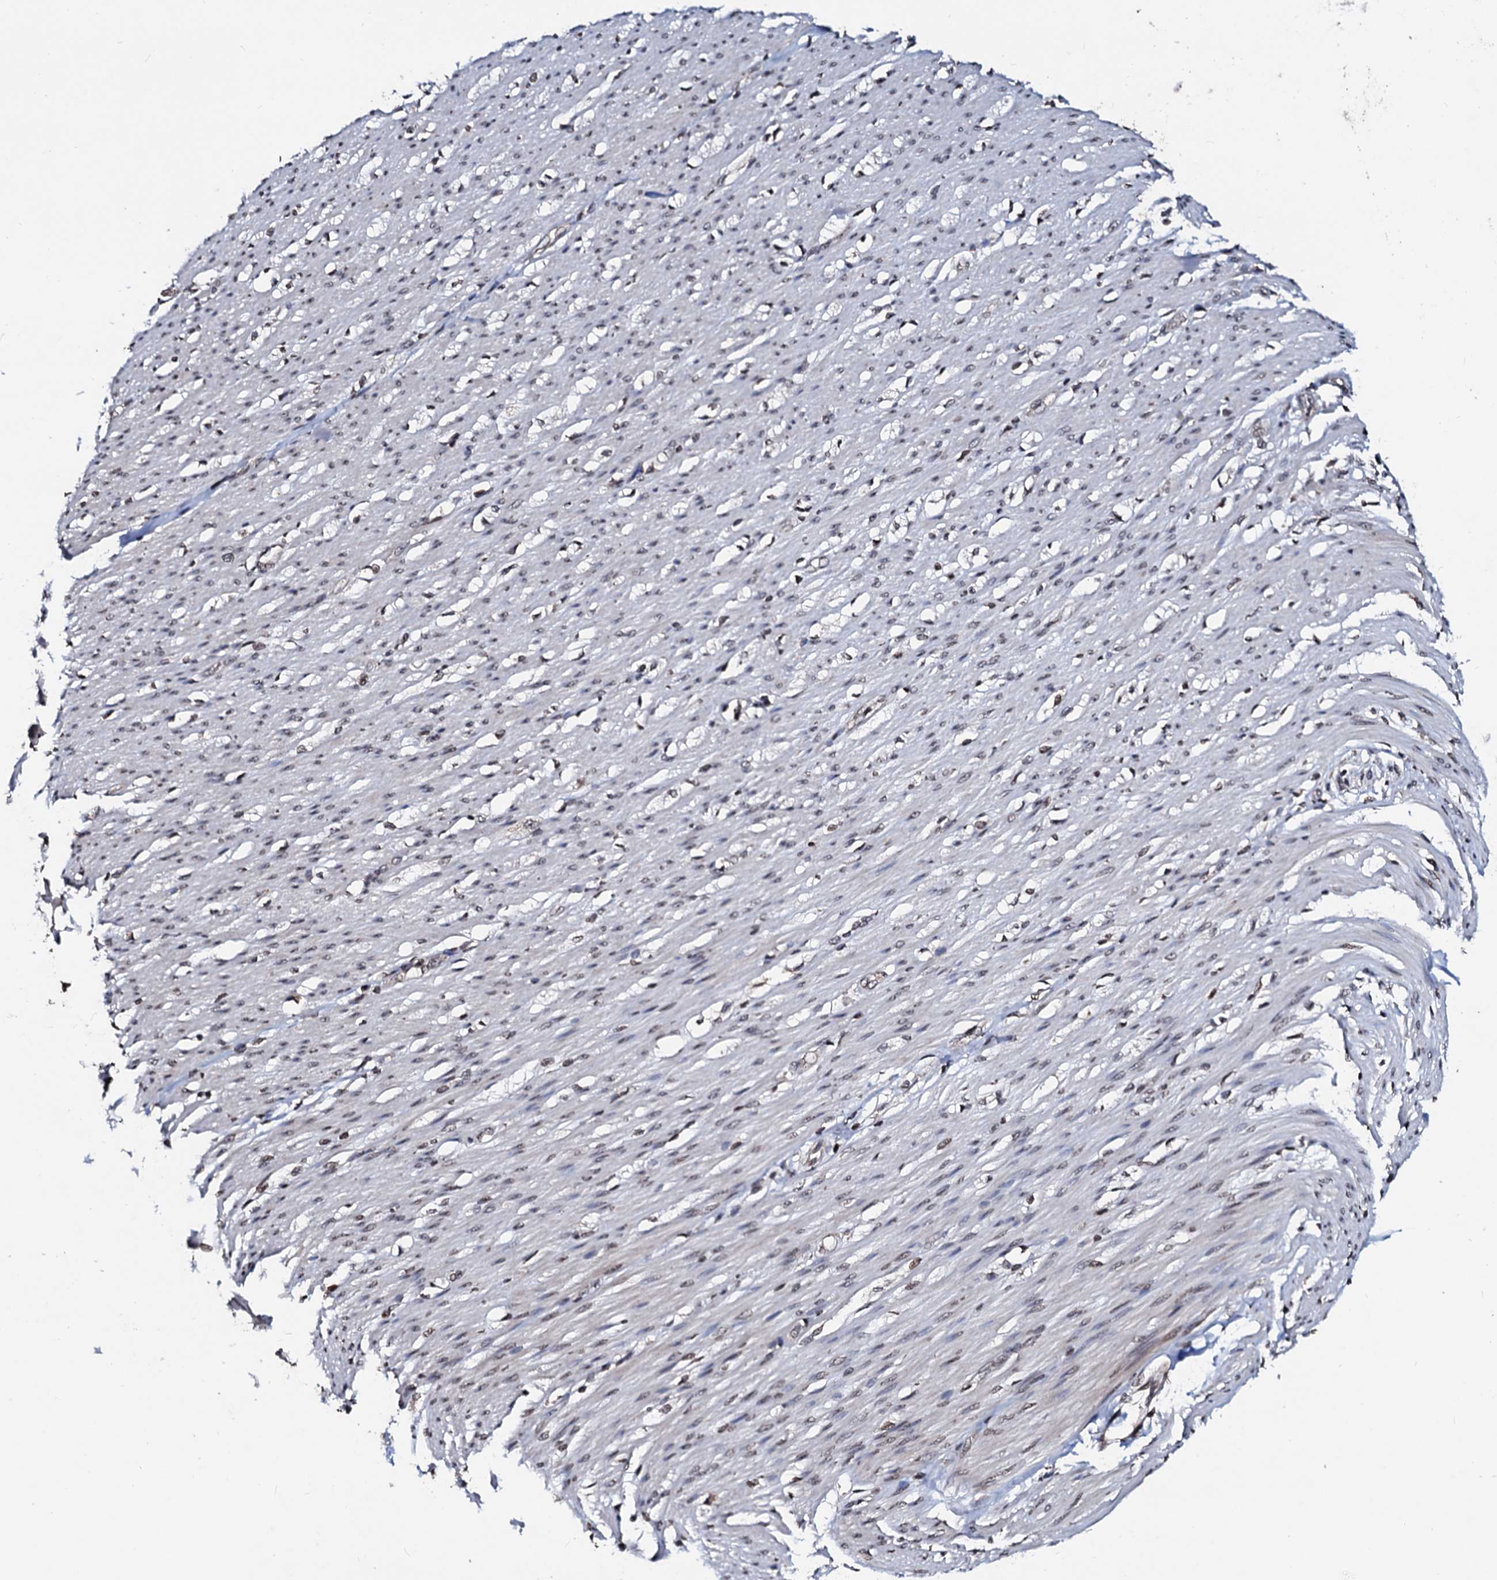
{"staining": {"intensity": "weak", "quantity": ">75%", "location": "nuclear"}, "tissue": "smooth muscle", "cell_type": "Smooth muscle cells", "image_type": "normal", "snomed": [{"axis": "morphology", "description": "Normal tissue, NOS"}, {"axis": "morphology", "description": "Adenocarcinoma, NOS"}, {"axis": "topography", "description": "Colon"}, {"axis": "topography", "description": "Peripheral nerve tissue"}], "caption": "DAB immunohistochemical staining of benign smooth muscle demonstrates weak nuclear protein staining in approximately >75% of smooth muscle cells.", "gene": "LSM11", "patient": {"sex": "male", "age": 14}}